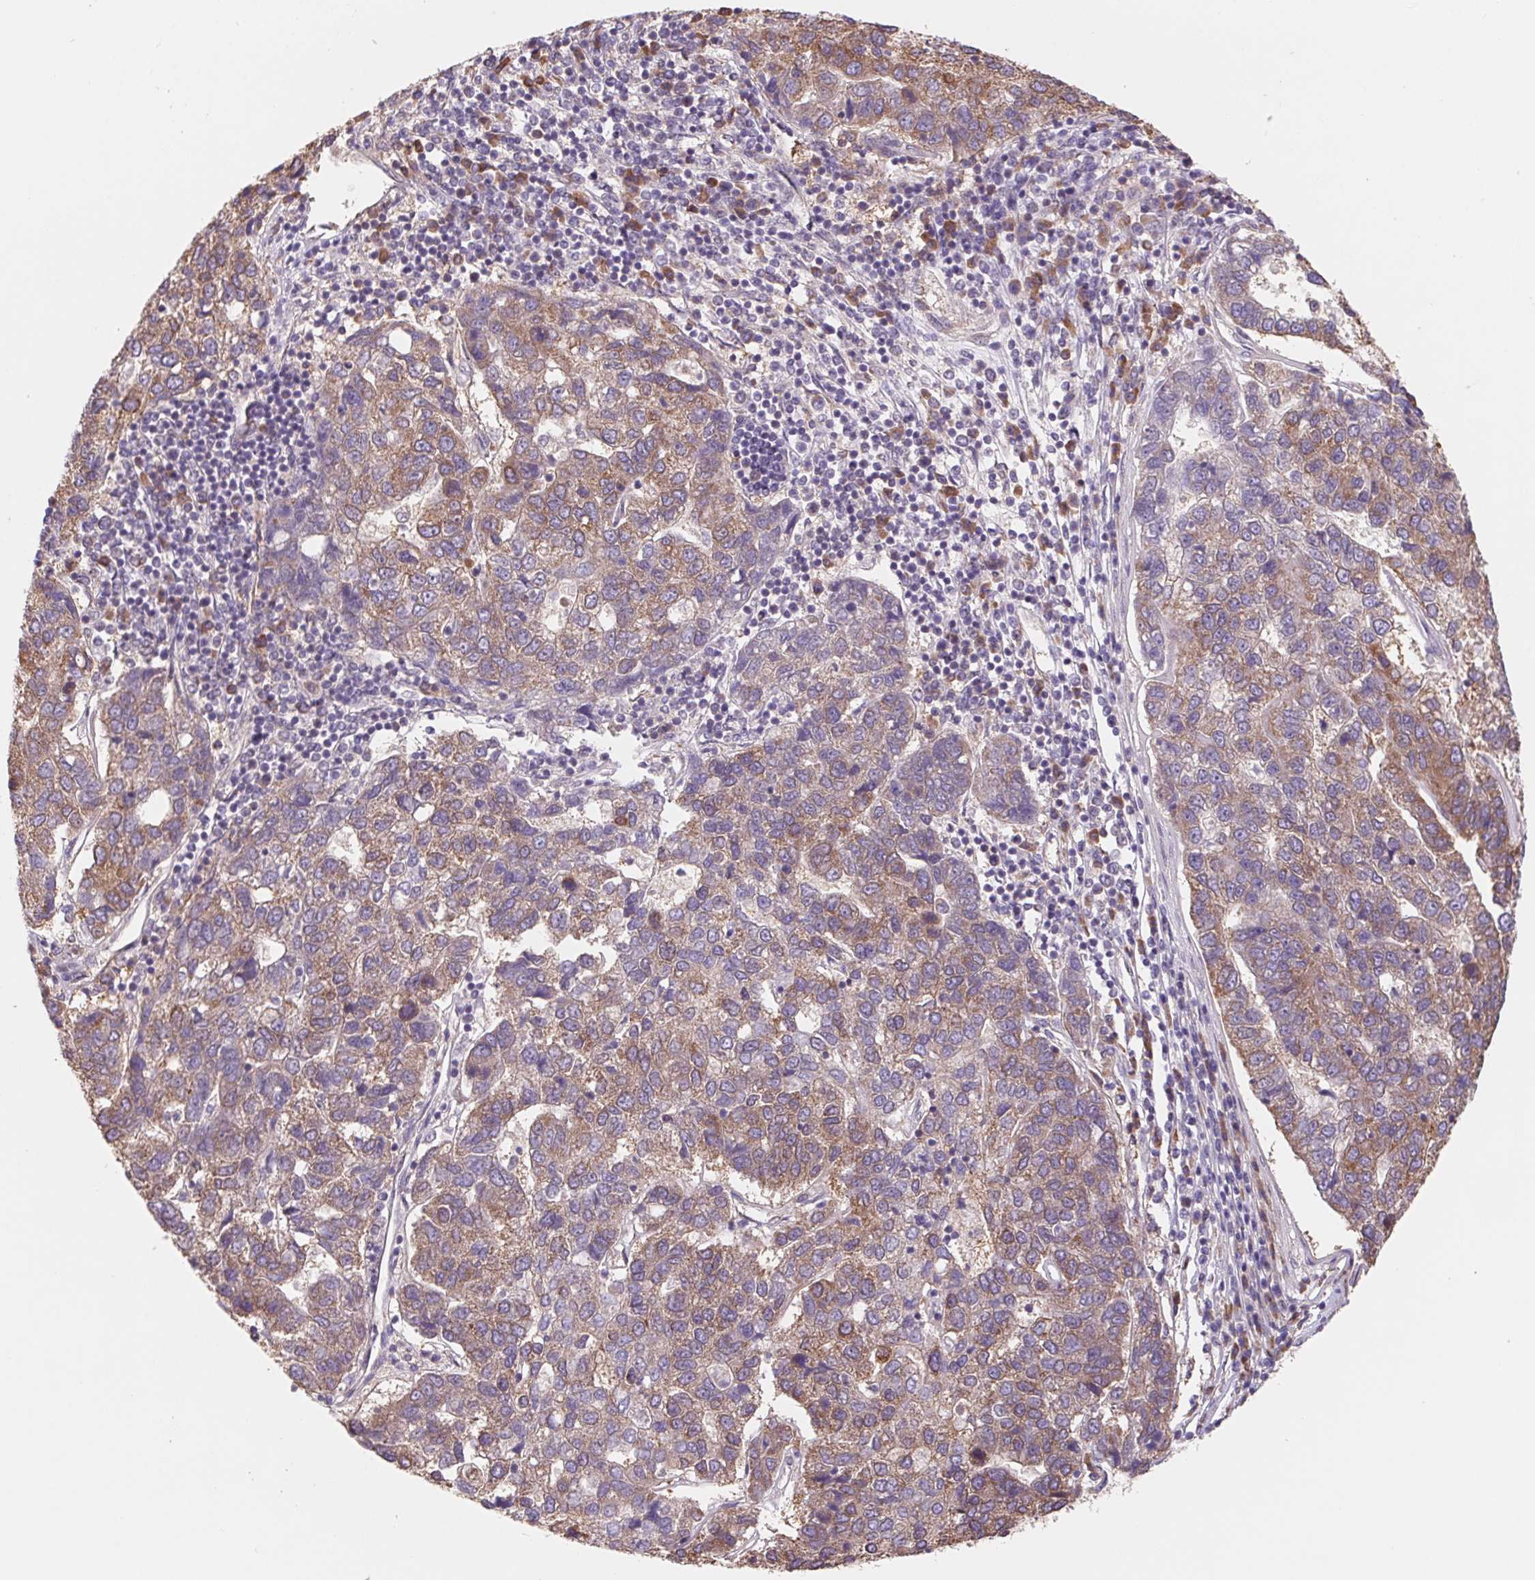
{"staining": {"intensity": "moderate", "quantity": "25%-75%", "location": "cytoplasmic/membranous"}, "tissue": "pancreatic cancer", "cell_type": "Tumor cells", "image_type": "cancer", "snomed": [{"axis": "morphology", "description": "Adenocarcinoma, NOS"}, {"axis": "topography", "description": "Pancreas"}], "caption": "DAB immunohistochemical staining of adenocarcinoma (pancreatic) shows moderate cytoplasmic/membranous protein staining in about 25%-75% of tumor cells.", "gene": "RAB1A", "patient": {"sex": "female", "age": 61}}